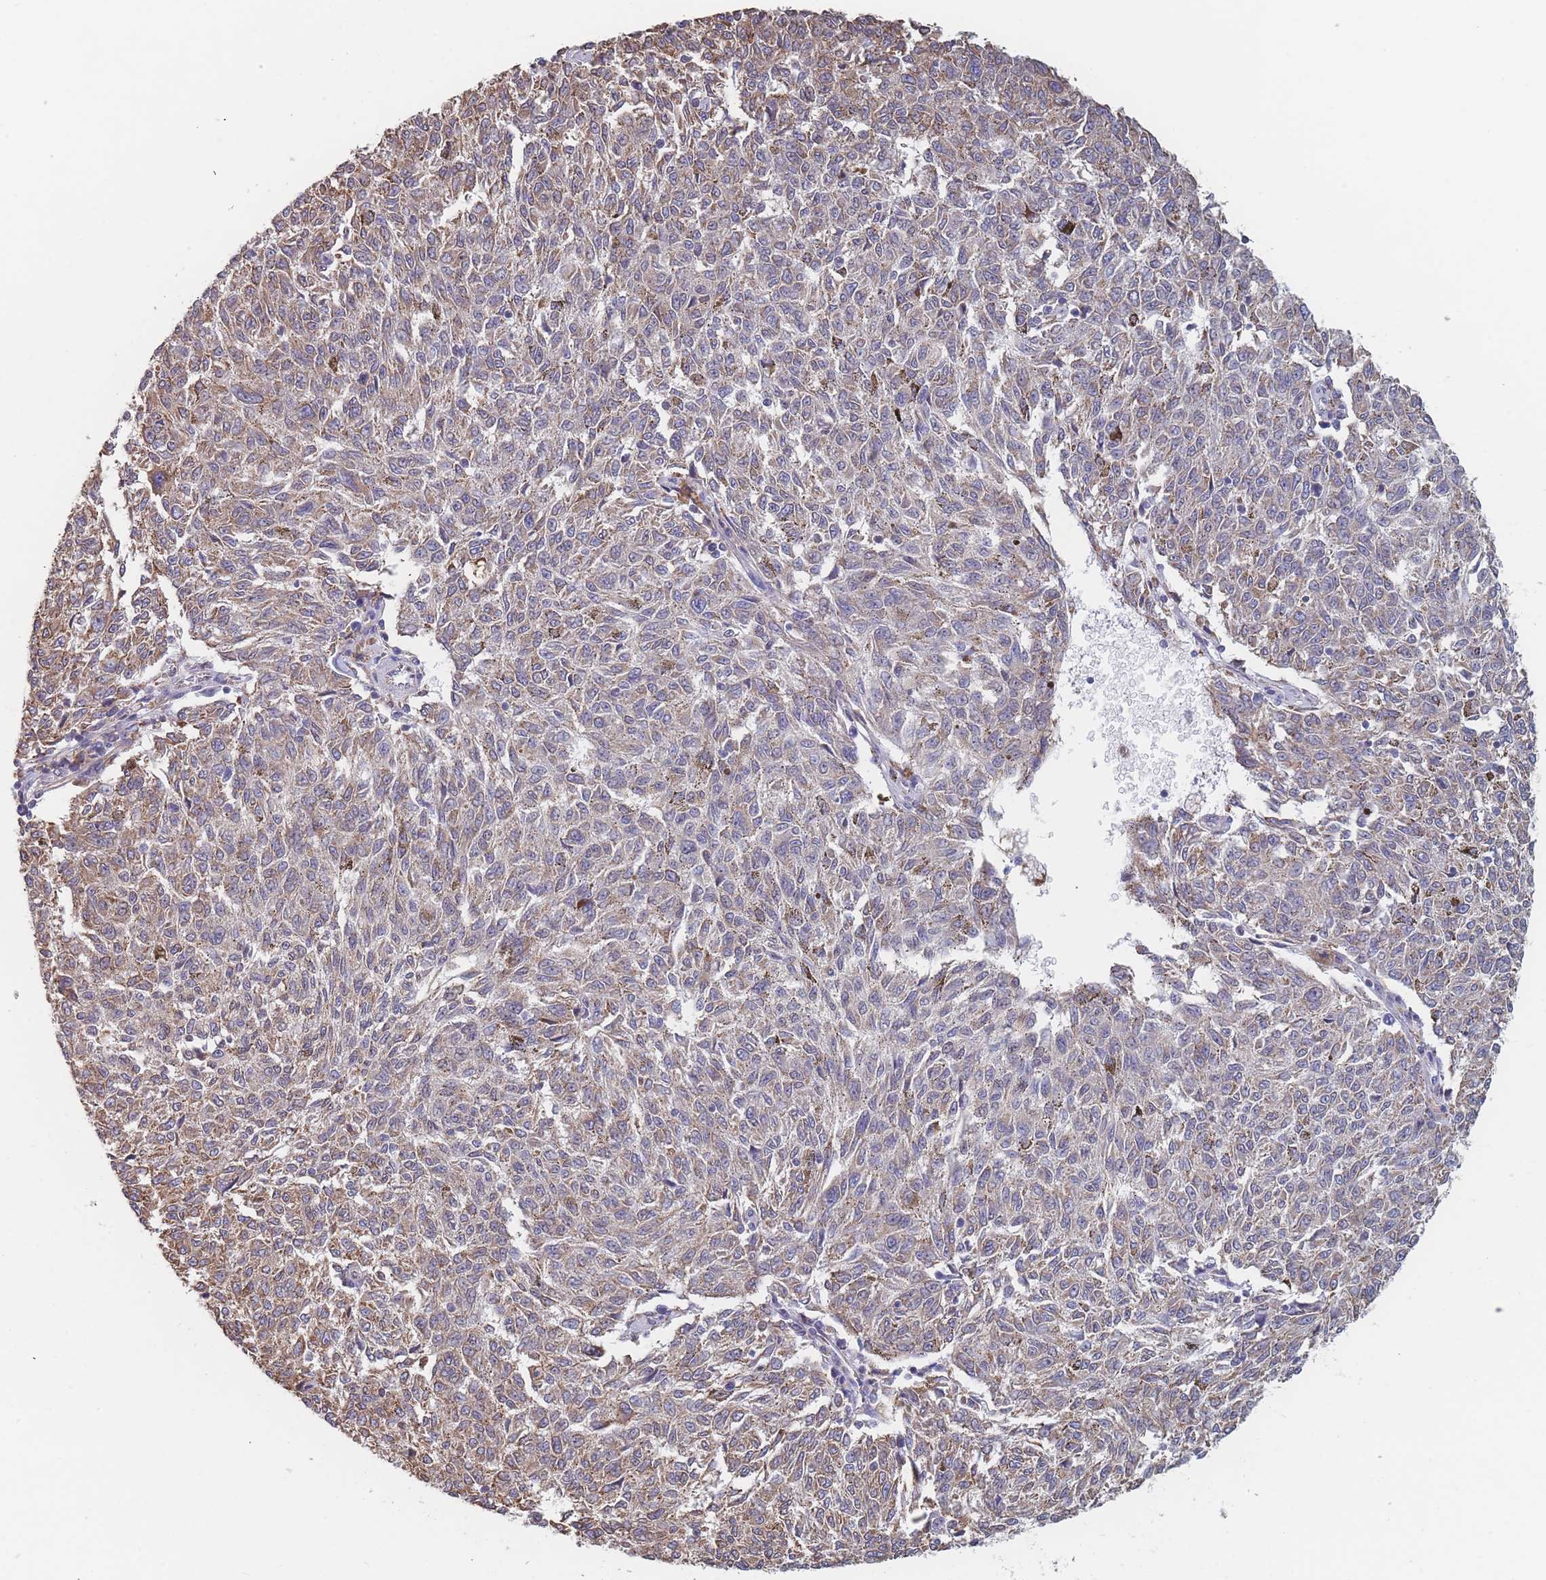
{"staining": {"intensity": "weak", "quantity": "25%-75%", "location": "cytoplasmic/membranous"}, "tissue": "melanoma", "cell_type": "Tumor cells", "image_type": "cancer", "snomed": [{"axis": "morphology", "description": "Malignant melanoma, NOS"}, {"axis": "topography", "description": "Skin"}], "caption": "Approximately 25%-75% of tumor cells in human melanoma demonstrate weak cytoplasmic/membranous protein positivity as visualized by brown immunohistochemical staining.", "gene": "OR7C2", "patient": {"sex": "female", "age": 72}}